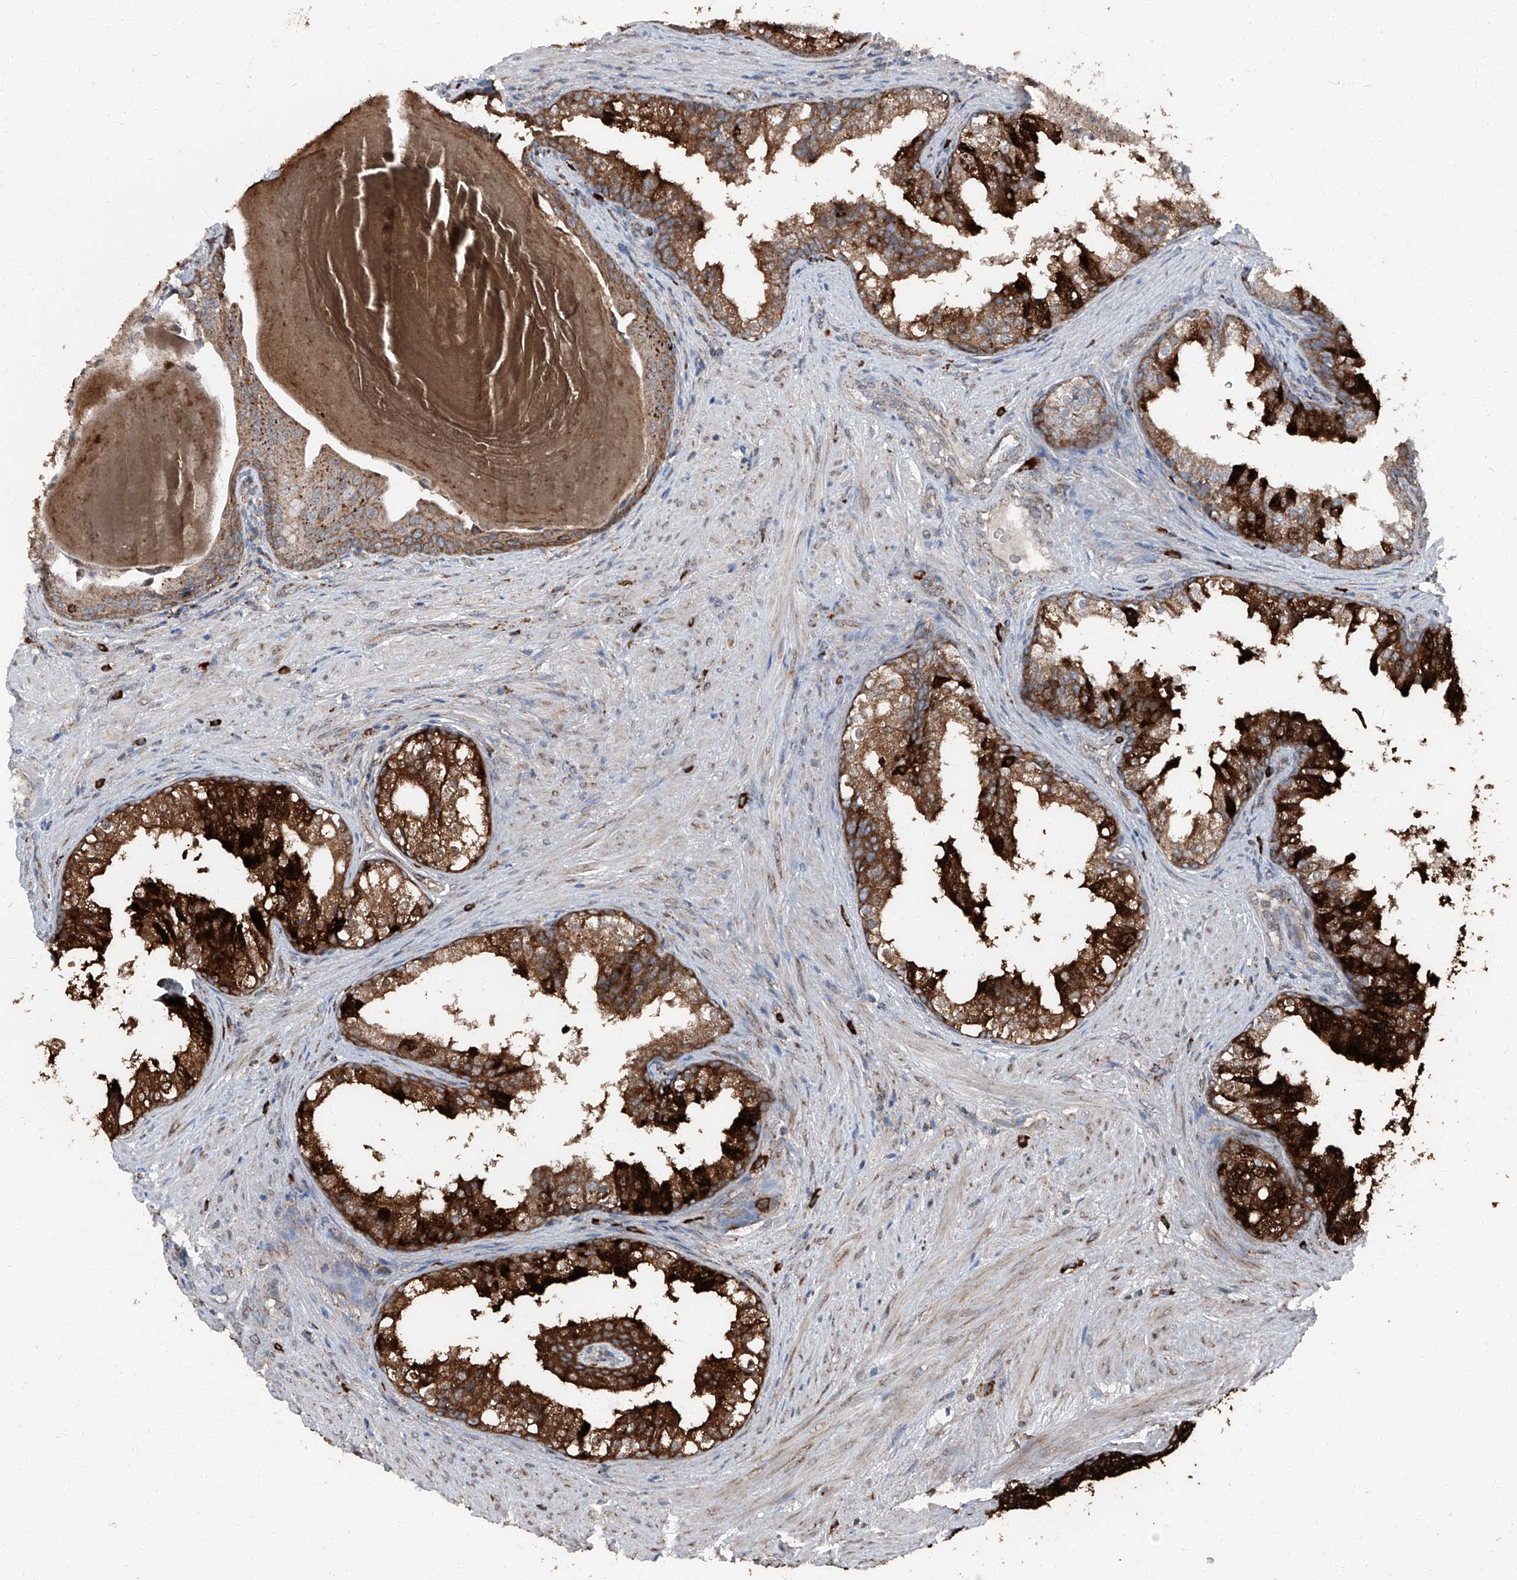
{"staining": {"intensity": "strong", "quantity": ">75%", "location": "cytoplasmic/membranous"}, "tissue": "prostate cancer", "cell_type": "Tumor cells", "image_type": "cancer", "snomed": [{"axis": "morphology", "description": "Adenocarcinoma, High grade"}, {"axis": "topography", "description": "Prostate"}], "caption": "High-grade adenocarcinoma (prostate) stained for a protein (brown) displays strong cytoplasmic/membranous positive staining in approximately >75% of tumor cells.", "gene": "LIMK1", "patient": {"sex": "male", "age": 60}}